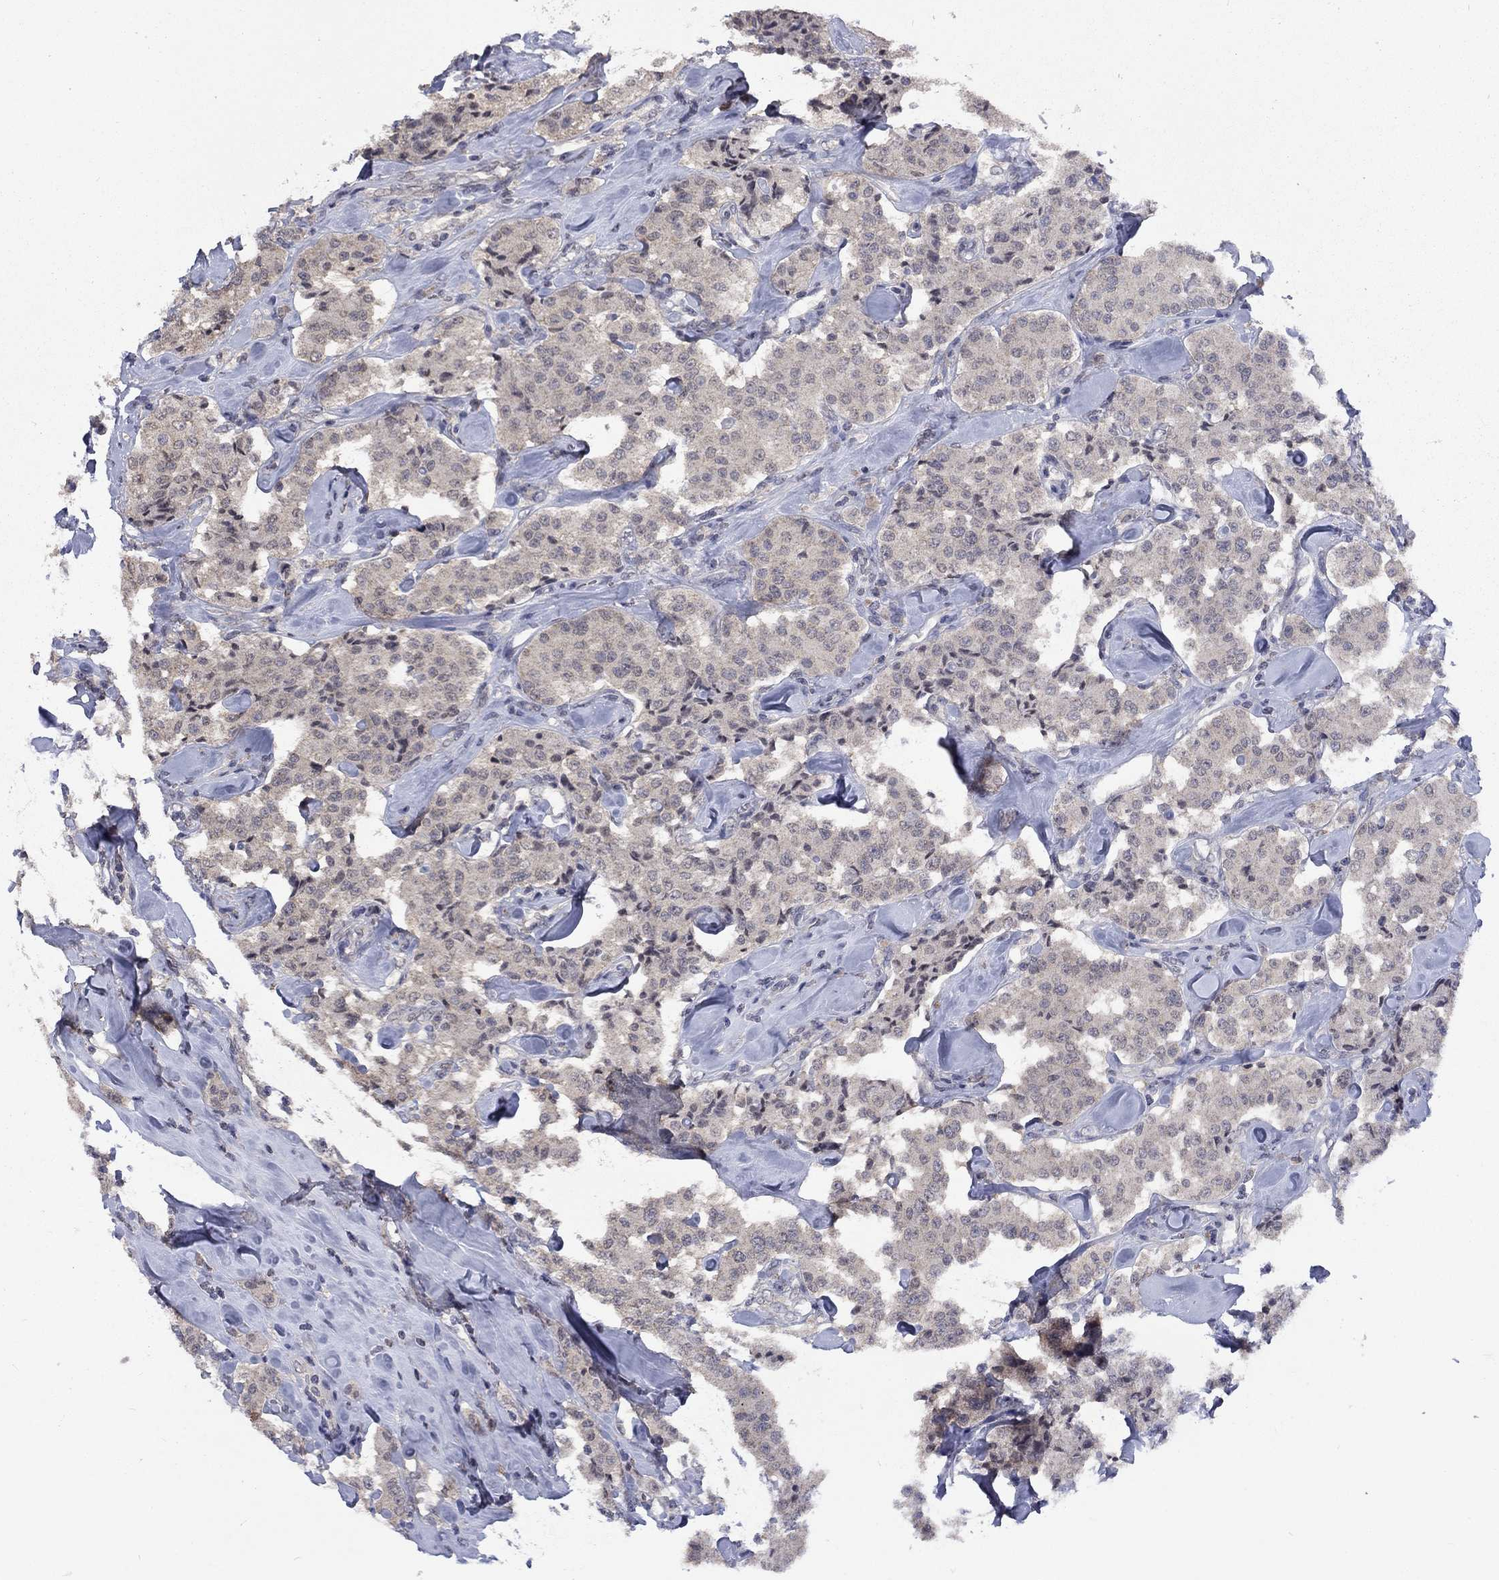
{"staining": {"intensity": "weak", "quantity": "25%-75%", "location": "cytoplasmic/membranous"}, "tissue": "carcinoid", "cell_type": "Tumor cells", "image_type": "cancer", "snomed": [{"axis": "morphology", "description": "Carcinoid, malignant, NOS"}, {"axis": "topography", "description": "Pancreas"}], "caption": "Carcinoid was stained to show a protein in brown. There is low levels of weak cytoplasmic/membranous positivity in approximately 25%-75% of tumor cells. (Stains: DAB in brown, nuclei in blue, Microscopy: brightfield microscopy at high magnification).", "gene": "SPATA33", "patient": {"sex": "male", "age": 41}}